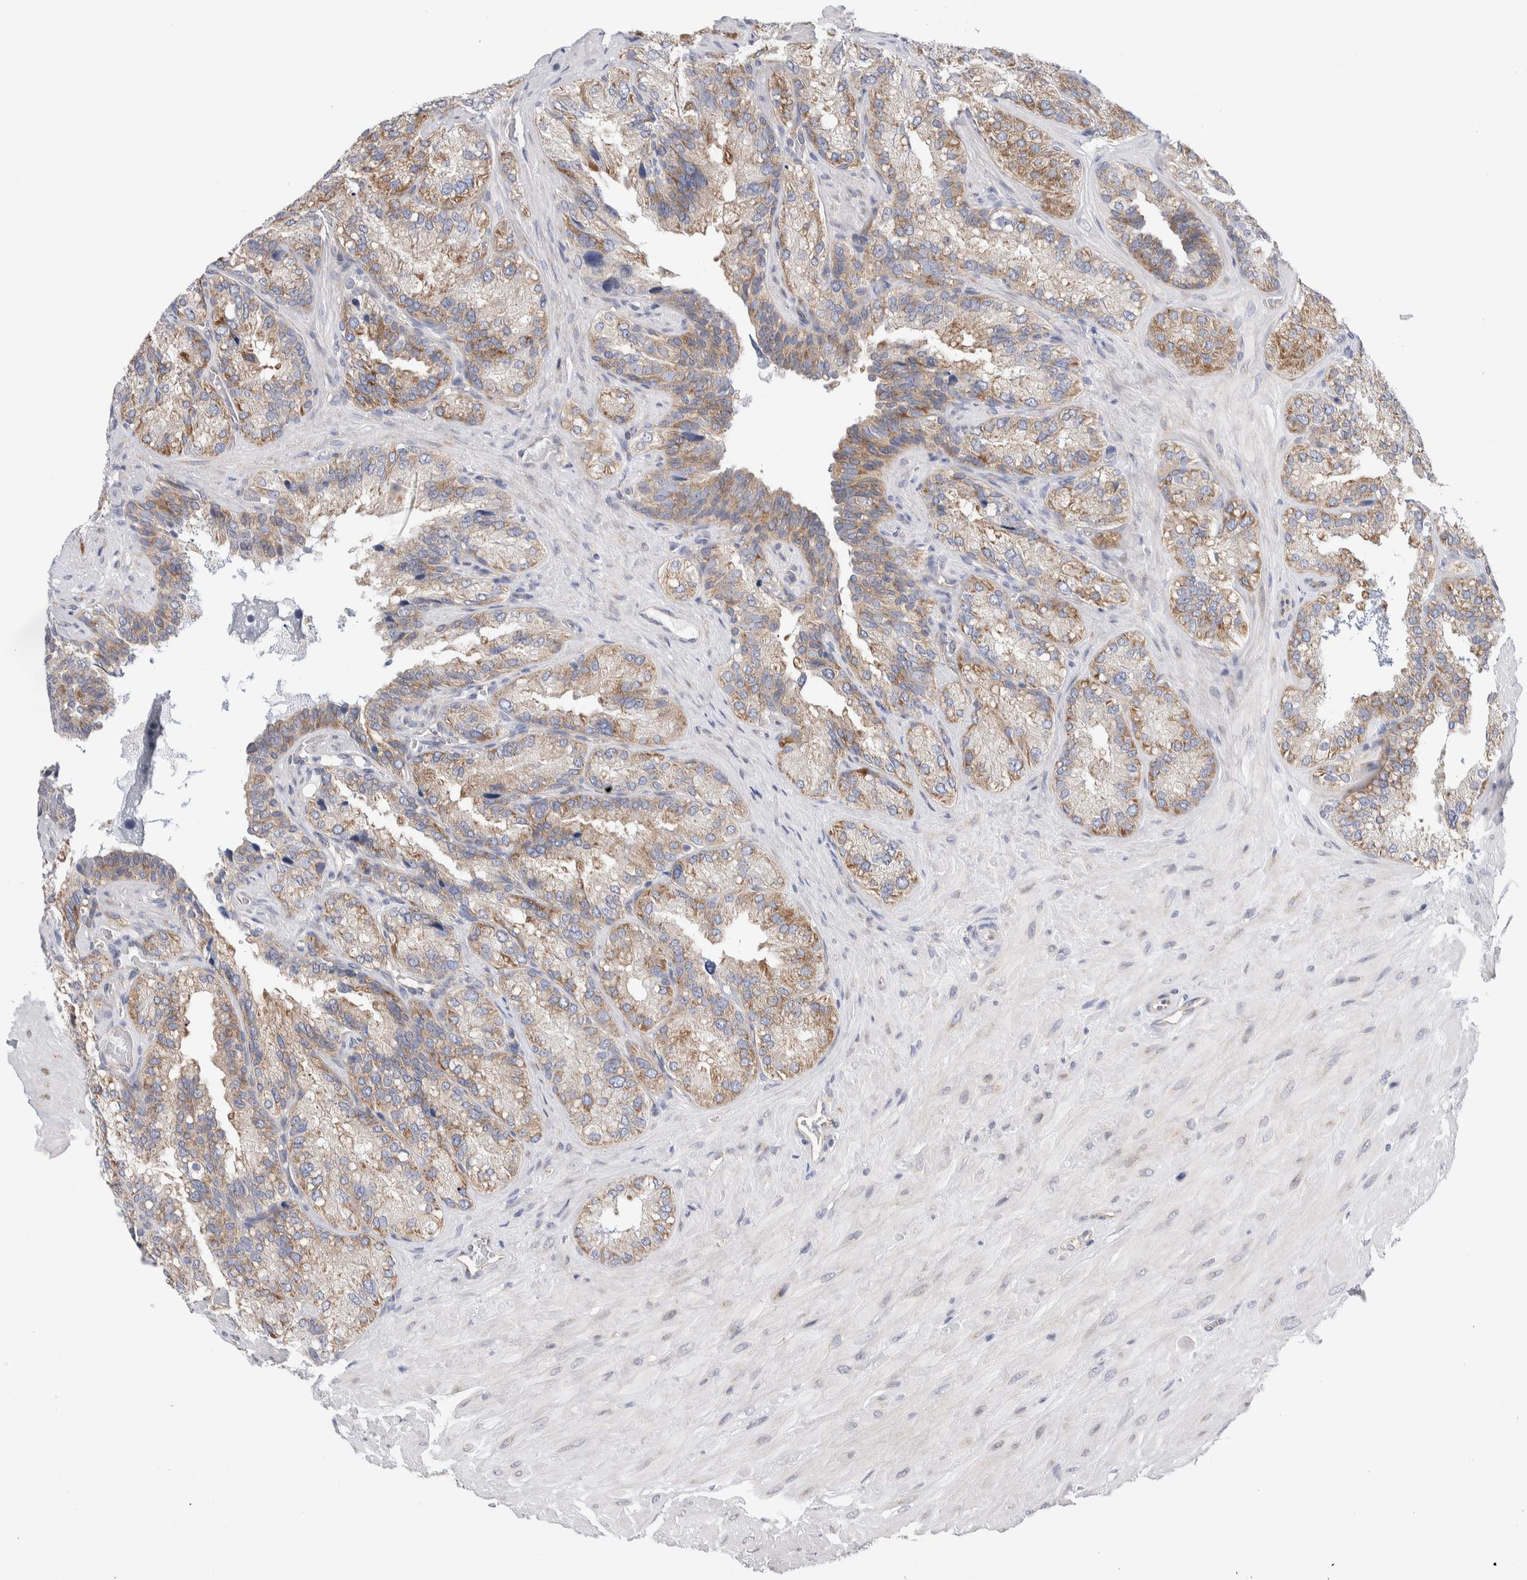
{"staining": {"intensity": "moderate", "quantity": "25%-75%", "location": "cytoplasmic/membranous"}, "tissue": "seminal vesicle", "cell_type": "Glandular cells", "image_type": "normal", "snomed": [{"axis": "morphology", "description": "Normal tissue, NOS"}, {"axis": "topography", "description": "Prostate"}, {"axis": "topography", "description": "Seminal veicle"}], "caption": "Immunohistochemistry (IHC) image of benign seminal vesicle stained for a protein (brown), which demonstrates medium levels of moderate cytoplasmic/membranous staining in approximately 25%-75% of glandular cells.", "gene": "RACK1", "patient": {"sex": "male", "age": 51}}